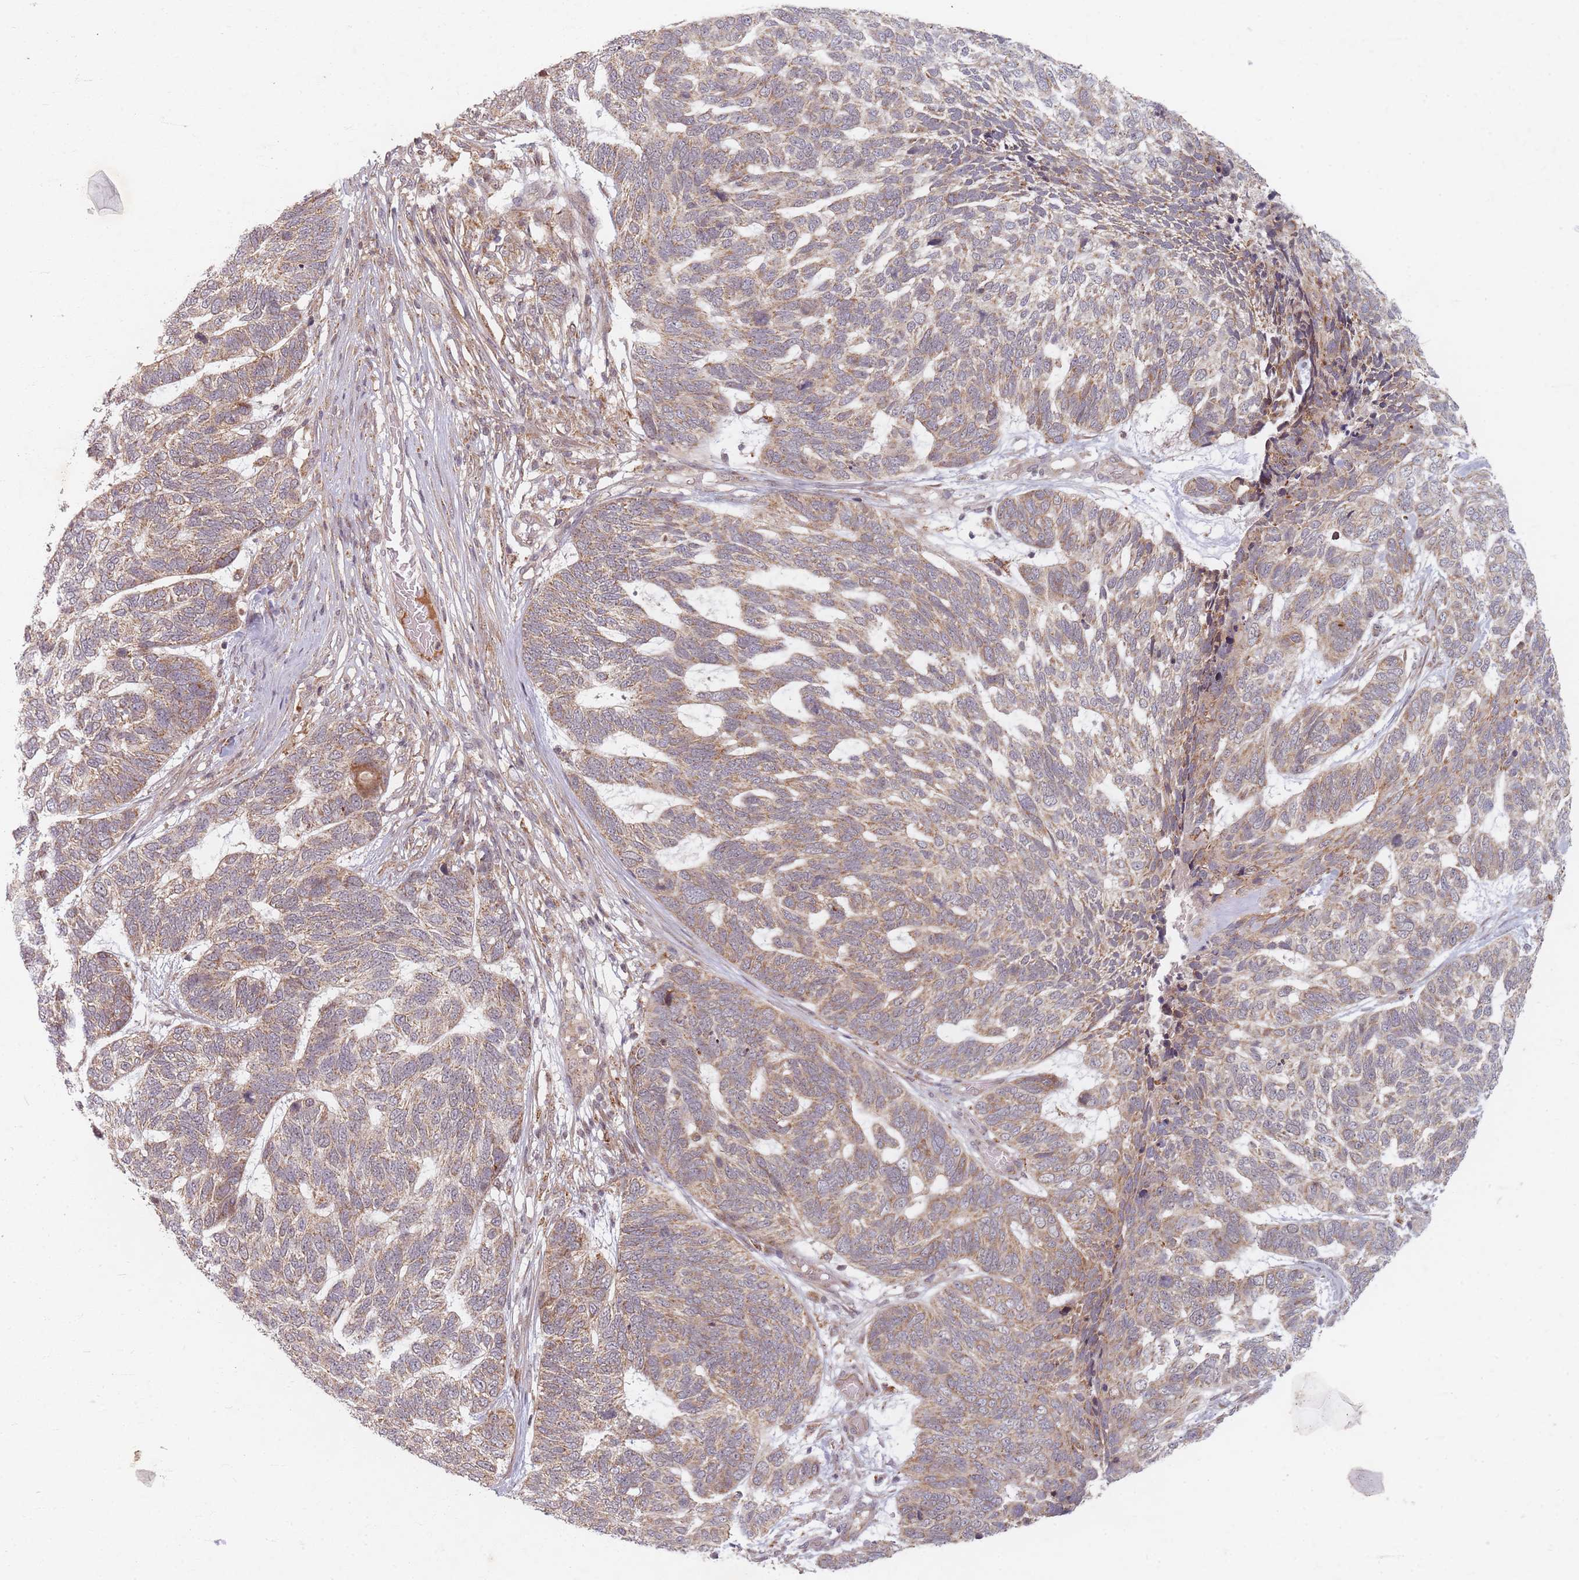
{"staining": {"intensity": "moderate", "quantity": ">75%", "location": "cytoplasmic/membranous"}, "tissue": "skin cancer", "cell_type": "Tumor cells", "image_type": "cancer", "snomed": [{"axis": "morphology", "description": "Basal cell carcinoma"}, {"axis": "topography", "description": "Skin"}], "caption": "An image of human skin cancer (basal cell carcinoma) stained for a protein demonstrates moderate cytoplasmic/membranous brown staining in tumor cells.", "gene": "RADX", "patient": {"sex": "female", "age": 65}}